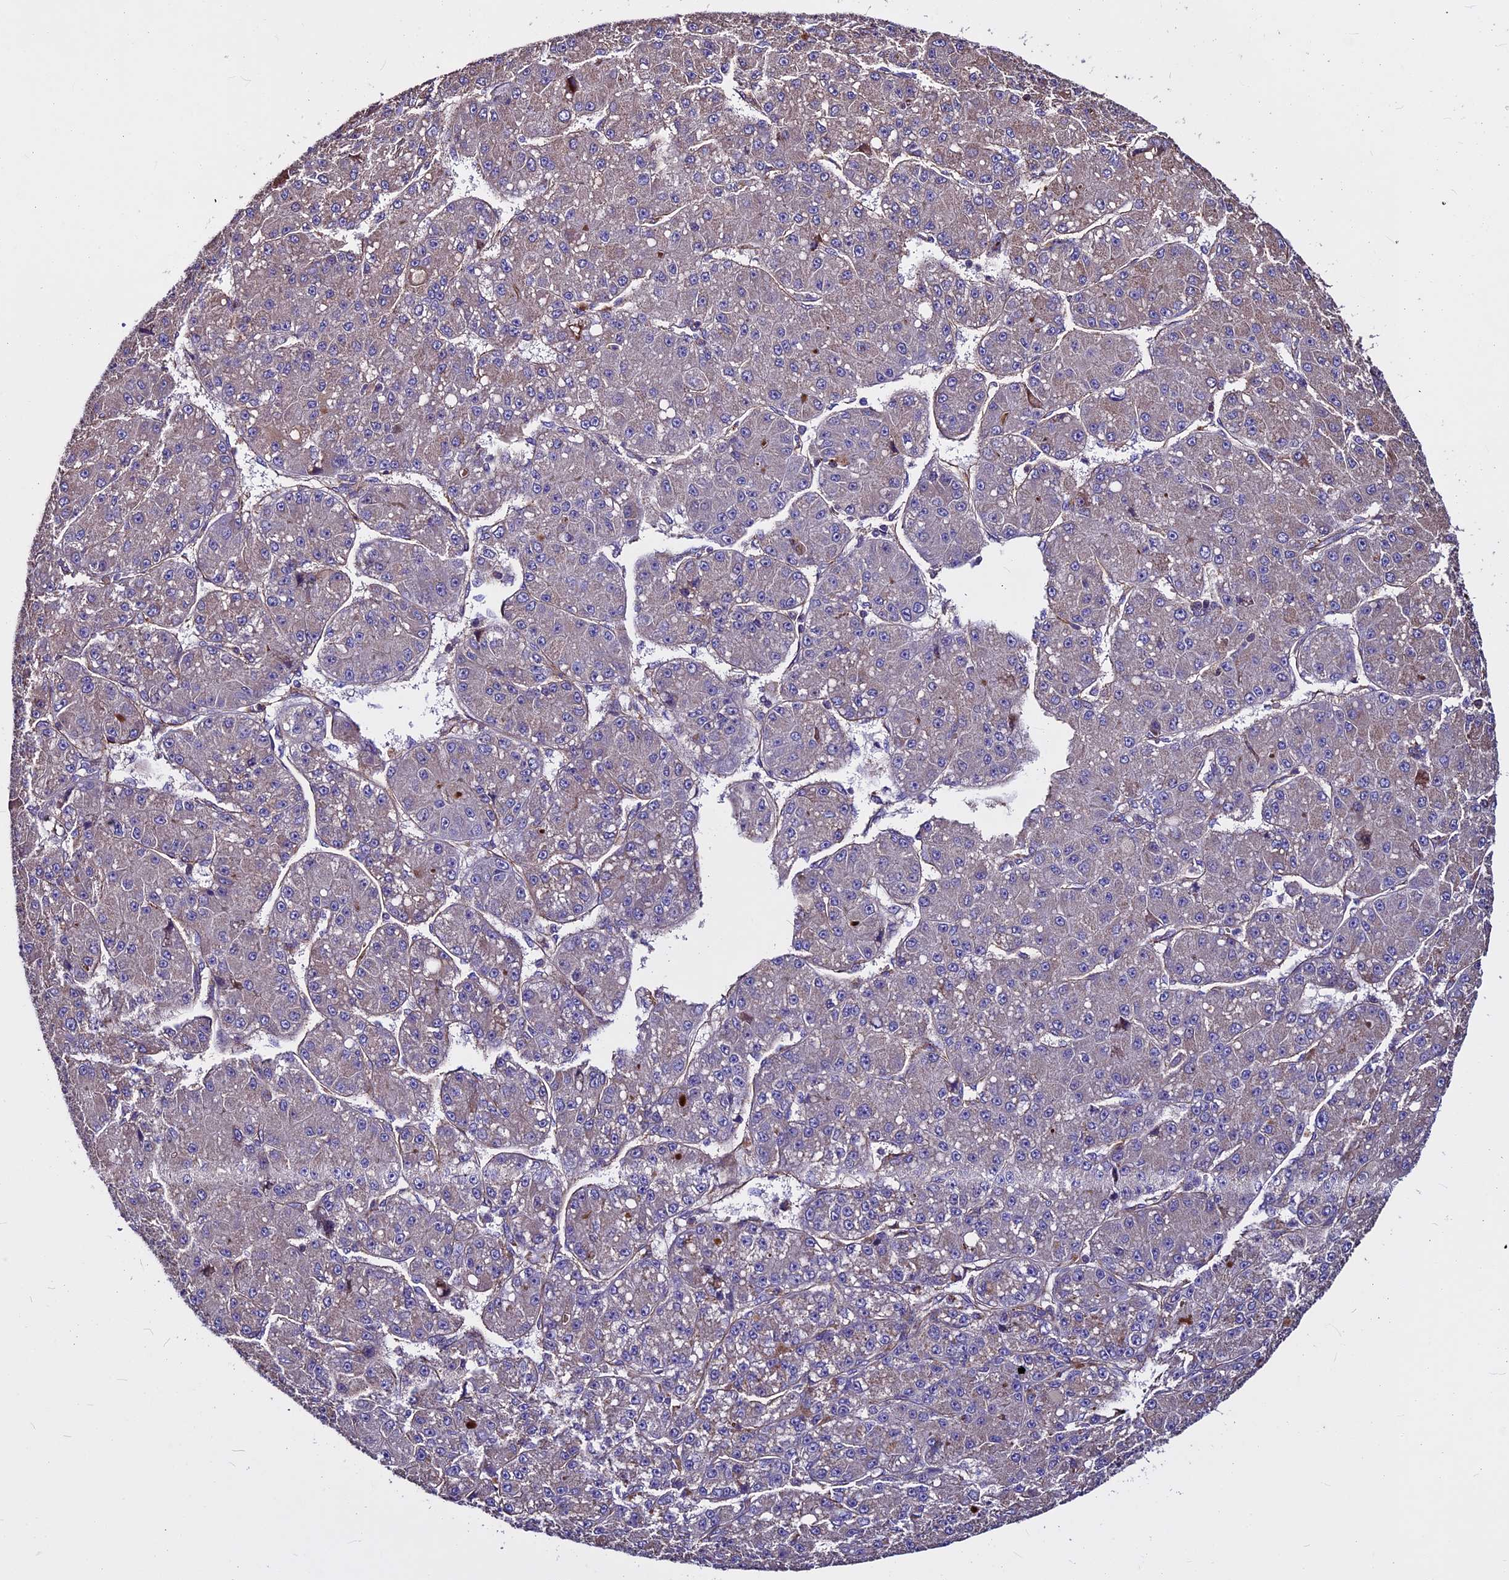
{"staining": {"intensity": "weak", "quantity": "<25%", "location": "cytoplasmic/membranous"}, "tissue": "liver cancer", "cell_type": "Tumor cells", "image_type": "cancer", "snomed": [{"axis": "morphology", "description": "Carcinoma, Hepatocellular, NOS"}, {"axis": "topography", "description": "Liver"}], "caption": "Hepatocellular carcinoma (liver) stained for a protein using immunohistochemistry (IHC) shows no positivity tumor cells.", "gene": "EVA1B", "patient": {"sex": "male", "age": 67}}